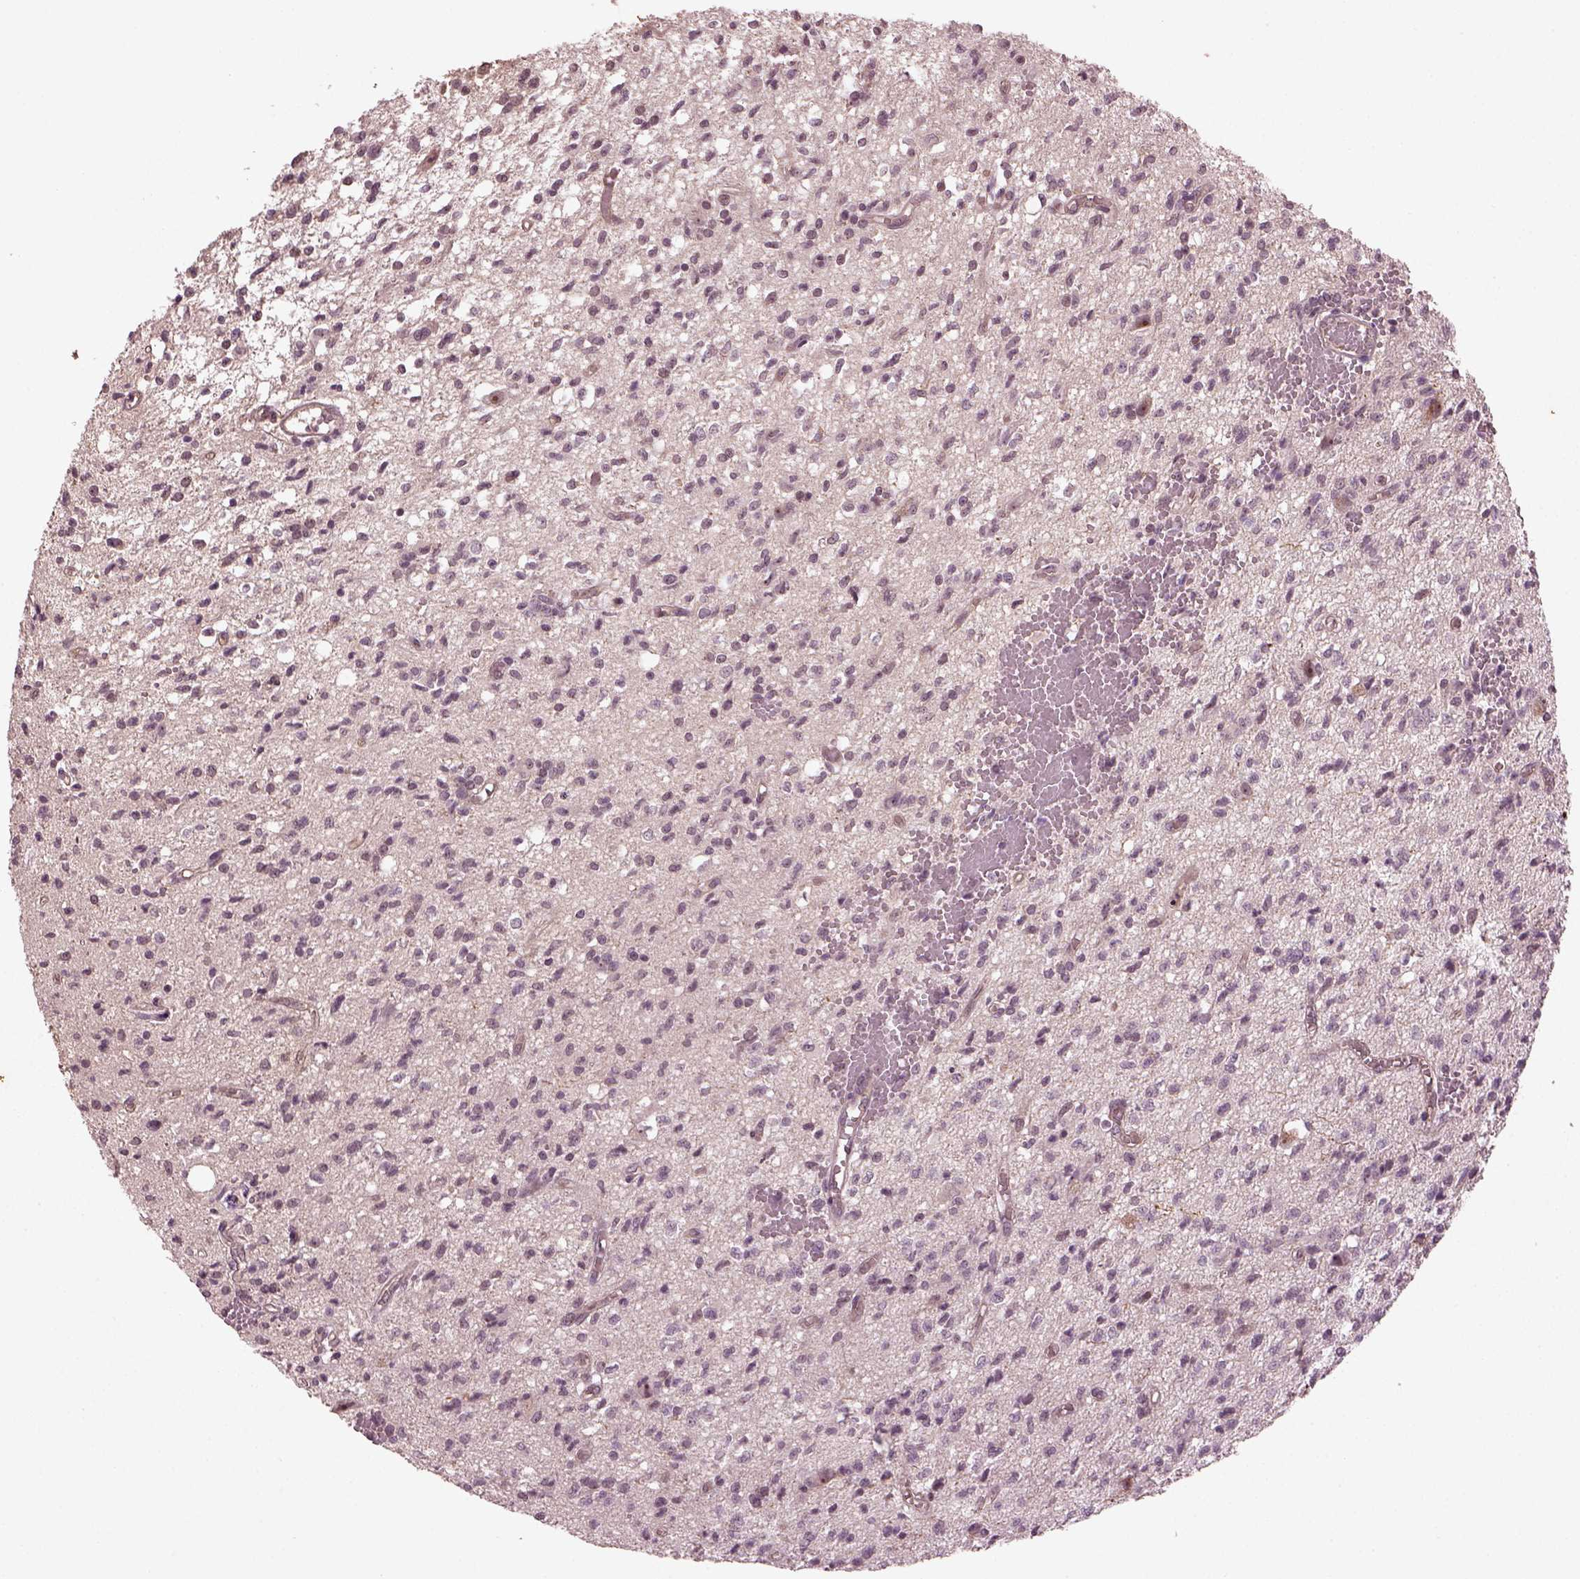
{"staining": {"intensity": "weak", "quantity": "<25%", "location": "nuclear"}, "tissue": "glioma", "cell_type": "Tumor cells", "image_type": "cancer", "snomed": [{"axis": "morphology", "description": "Glioma, malignant, Low grade"}, {"axis": "topography", "description": "Brain"}], "caption": "Immunohistochemical staining of human malignant glioma (low-grade) displays no significant expression in tumor cells.", "gene": "GNRH1", "patient": {"sex": "male", "age": 64}}